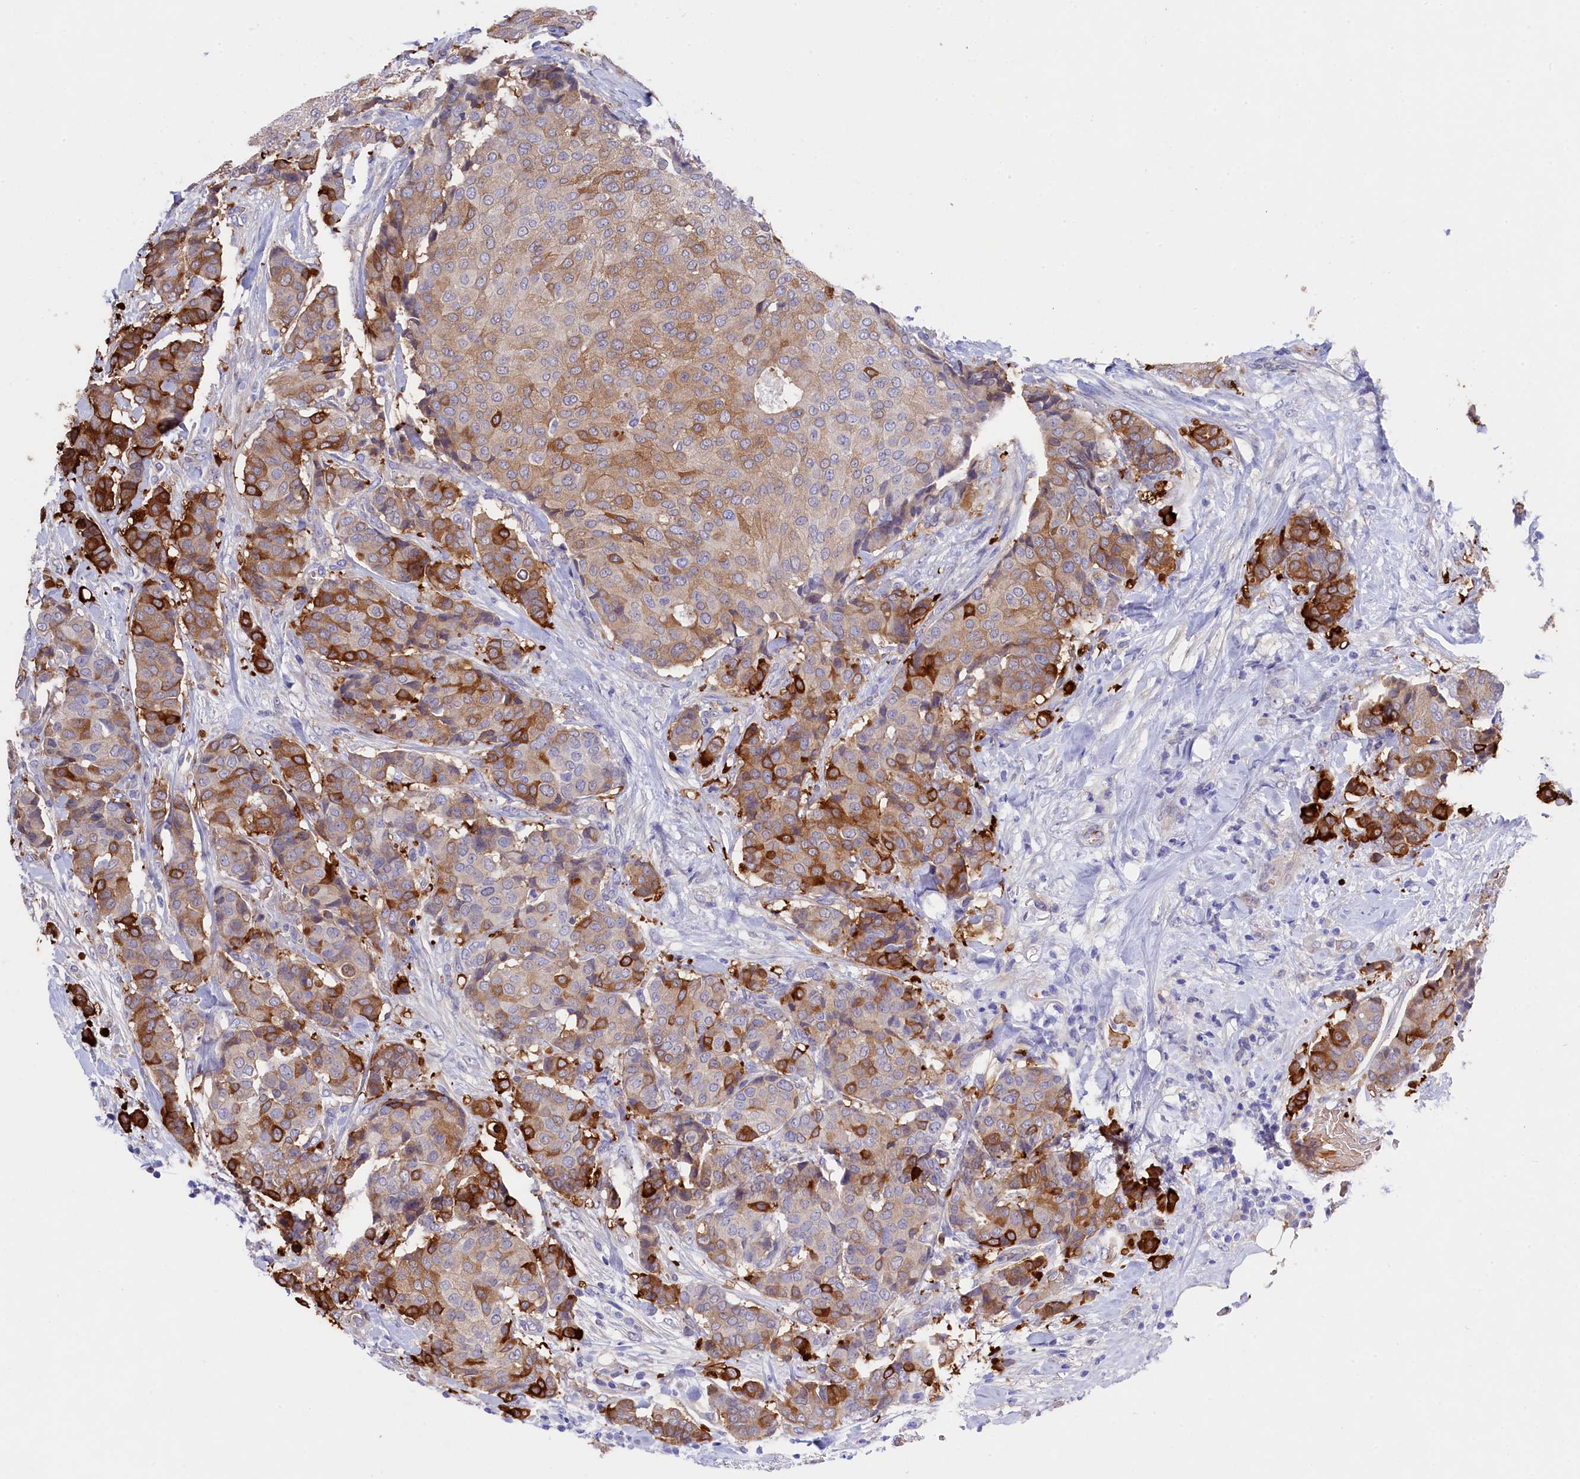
{"staining": {"intensity": "strong", "quantity": "<25%", "location": "cytoplasmic/membranous"}, "tissue": "breast cancer", "cell_type": "Tumor cells", "image_type": "cancer", "snomed": [{"axis": "morphology", "description": "Duct carcinoma"}, {"axis": "topography", "description": "Breast"}], "caption": "The histopathology image shows immunohistochemical staining of breast cancer (invasive ductal carcinoma). There is strong cytoplasmic/membranous staining is seen in approximately <25% of tumor cells.", "gene": "LHFPL4", "patient": {"sex": "female", "age": 75}}